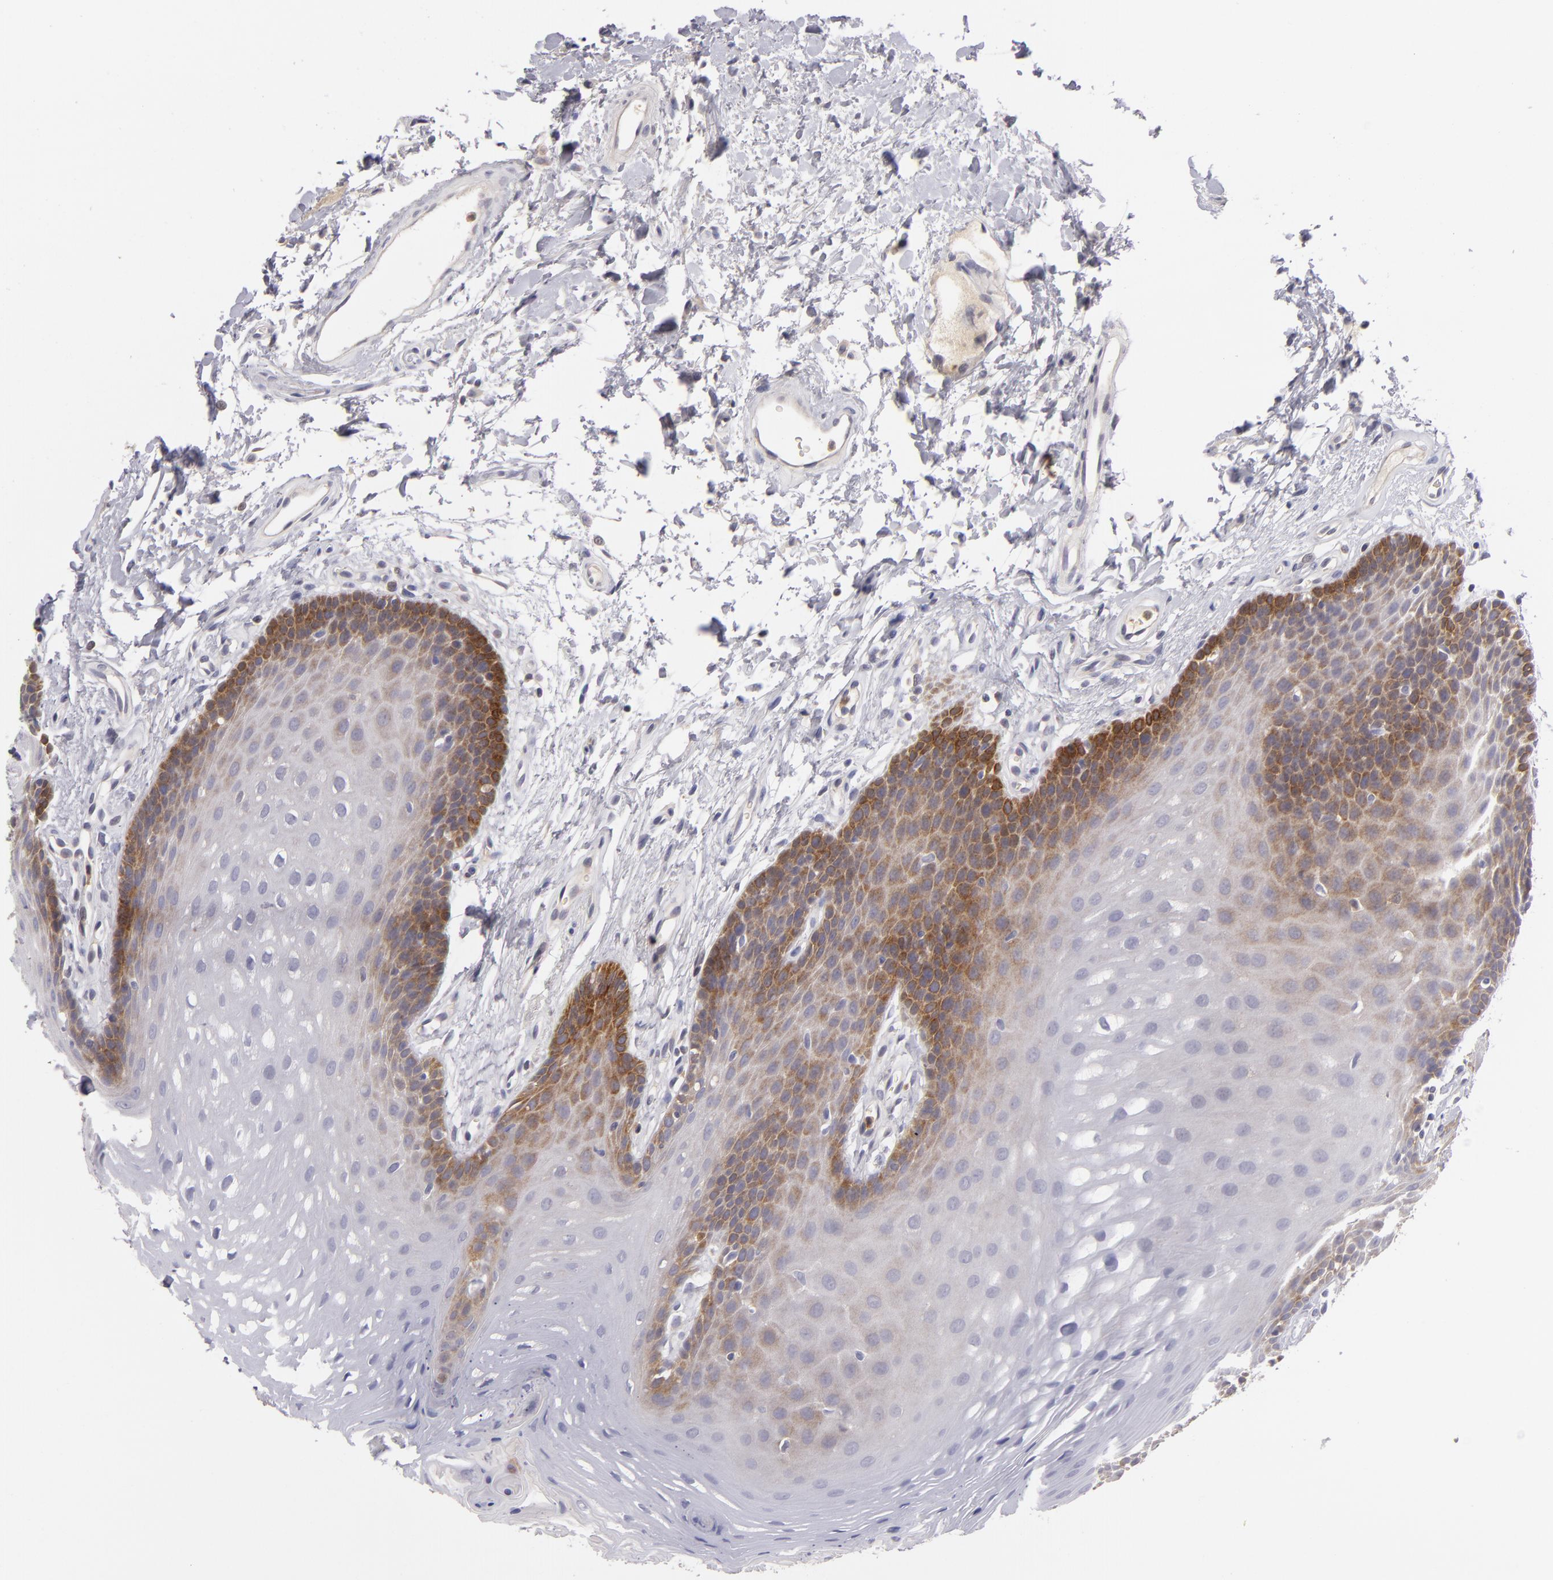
{"staining": {"intensity": "strong", "quantity": "25%-75%", "location": "cytoplasmic/membranous"}, "tissue": "oral mucosa", "cell_type": "Squamous epithelial cells", "image_type": "normal", "snomed": [{"axis": "morphology", "description": "Normal tissue, NOS"}, {"axis": "topography", "description": "Oral tissue"}], "caption": "Oral mucosa stained for a protein reveals strong cytoplasmic/membranous positivity in squamous epithelial cells. Using DAB (3,3'-diaminobenzidine) (brown) and hematoxylin (blue) stains, captured at high magnification using brightfield microscopy.", "gene": "MMP10", "patient": {"sex": "male", "age": 62}}